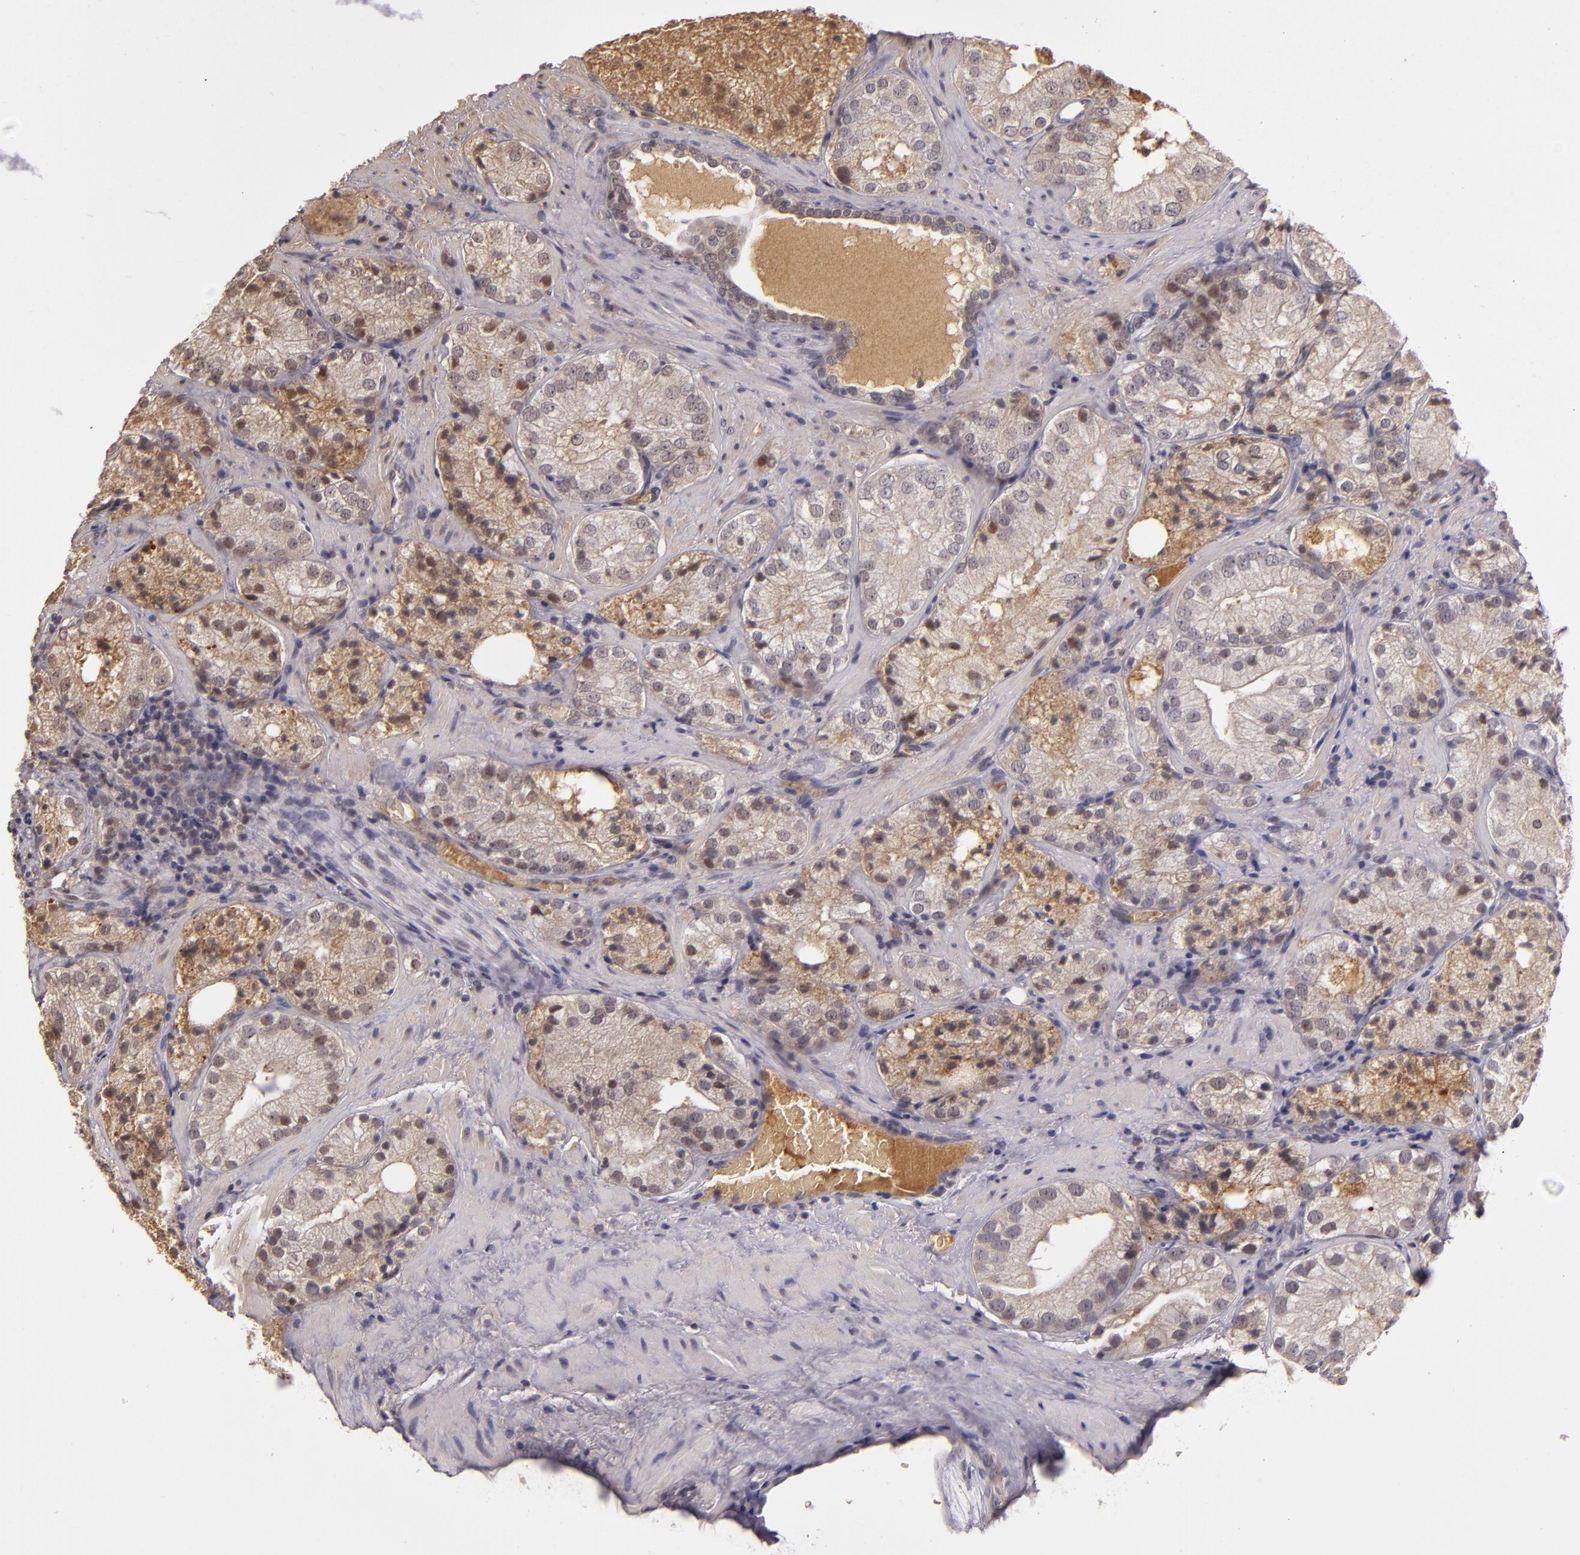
{"staining": {"intensity": "moderate", "quantity": ">75%", "location": "cytoplasmic/membranous"}, "tissue": "prostate cancer", "cell_type": "Tumor cells", "image_type": "cancer", "snomed": [{"axis": "morphology", "description": "Adenocarcinoma, Low grade"}, {"axis": "topography", "description": "Prostate"}], "caption": "Human prostate low-grade adenocarcinoma stained for a protein (brown) exhibits moderate cytoplasmic/membranous positive staining in approximately >75% of tumor cells.", "gene": "LRG1", "patient": {"sex": "male", "age": 60}}